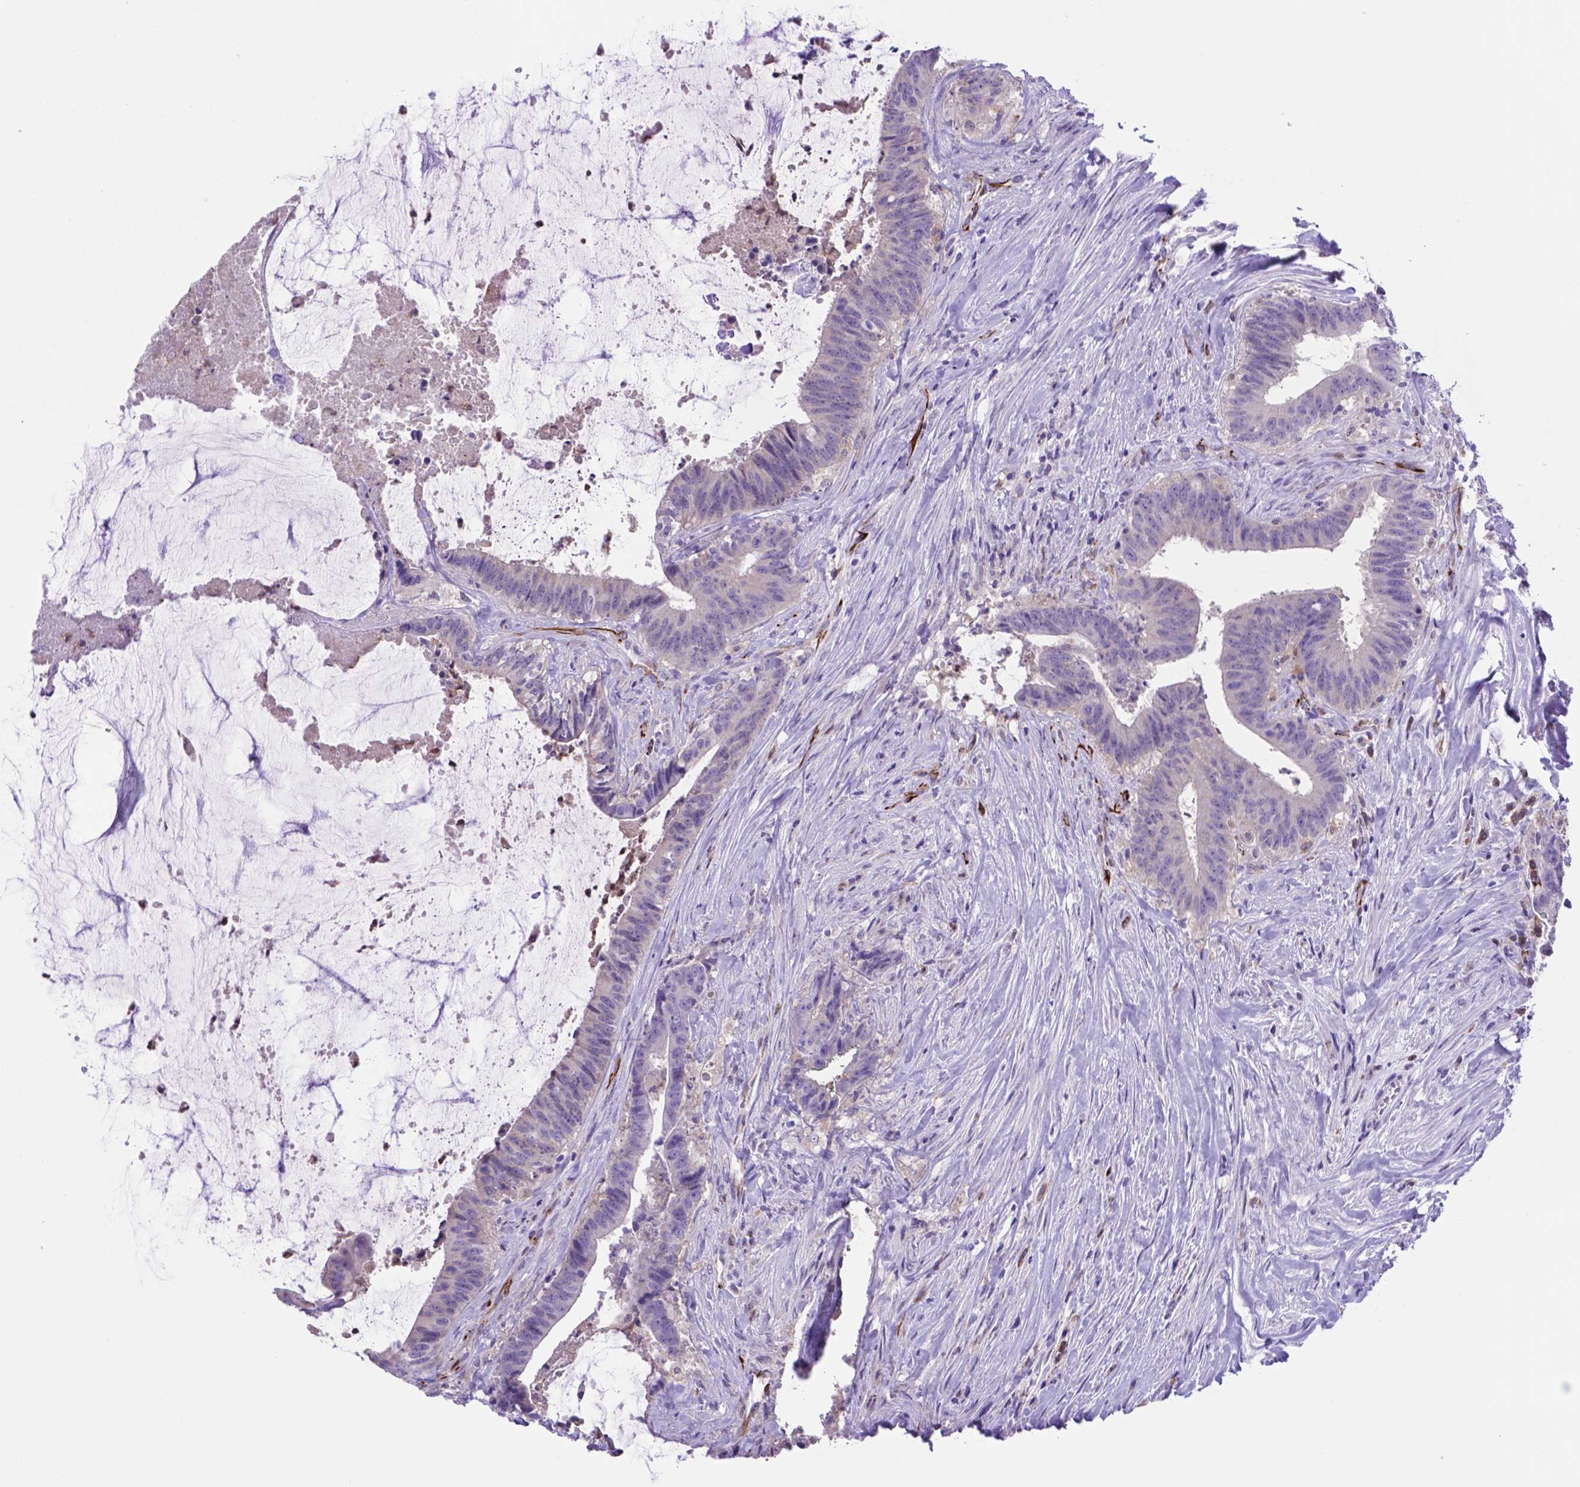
{"staining": {"intensity": "negative", "quantity": "none", "location": "none"}, "tissue": "colorectal cancer", "cell_type": "Tumor cells", "image_type": "cancer", "snomed": [{"axis": "morphology", "description": "Adenocarcinoma, NOS"}, {"axis": "topography", "description": "Colon"}], "caption": "Tumor cells are negative for brown protein staining in colorectal adenocarcinoma.", "gene": "LZTR1", "patient": {"sex": "female", "age": 43}}